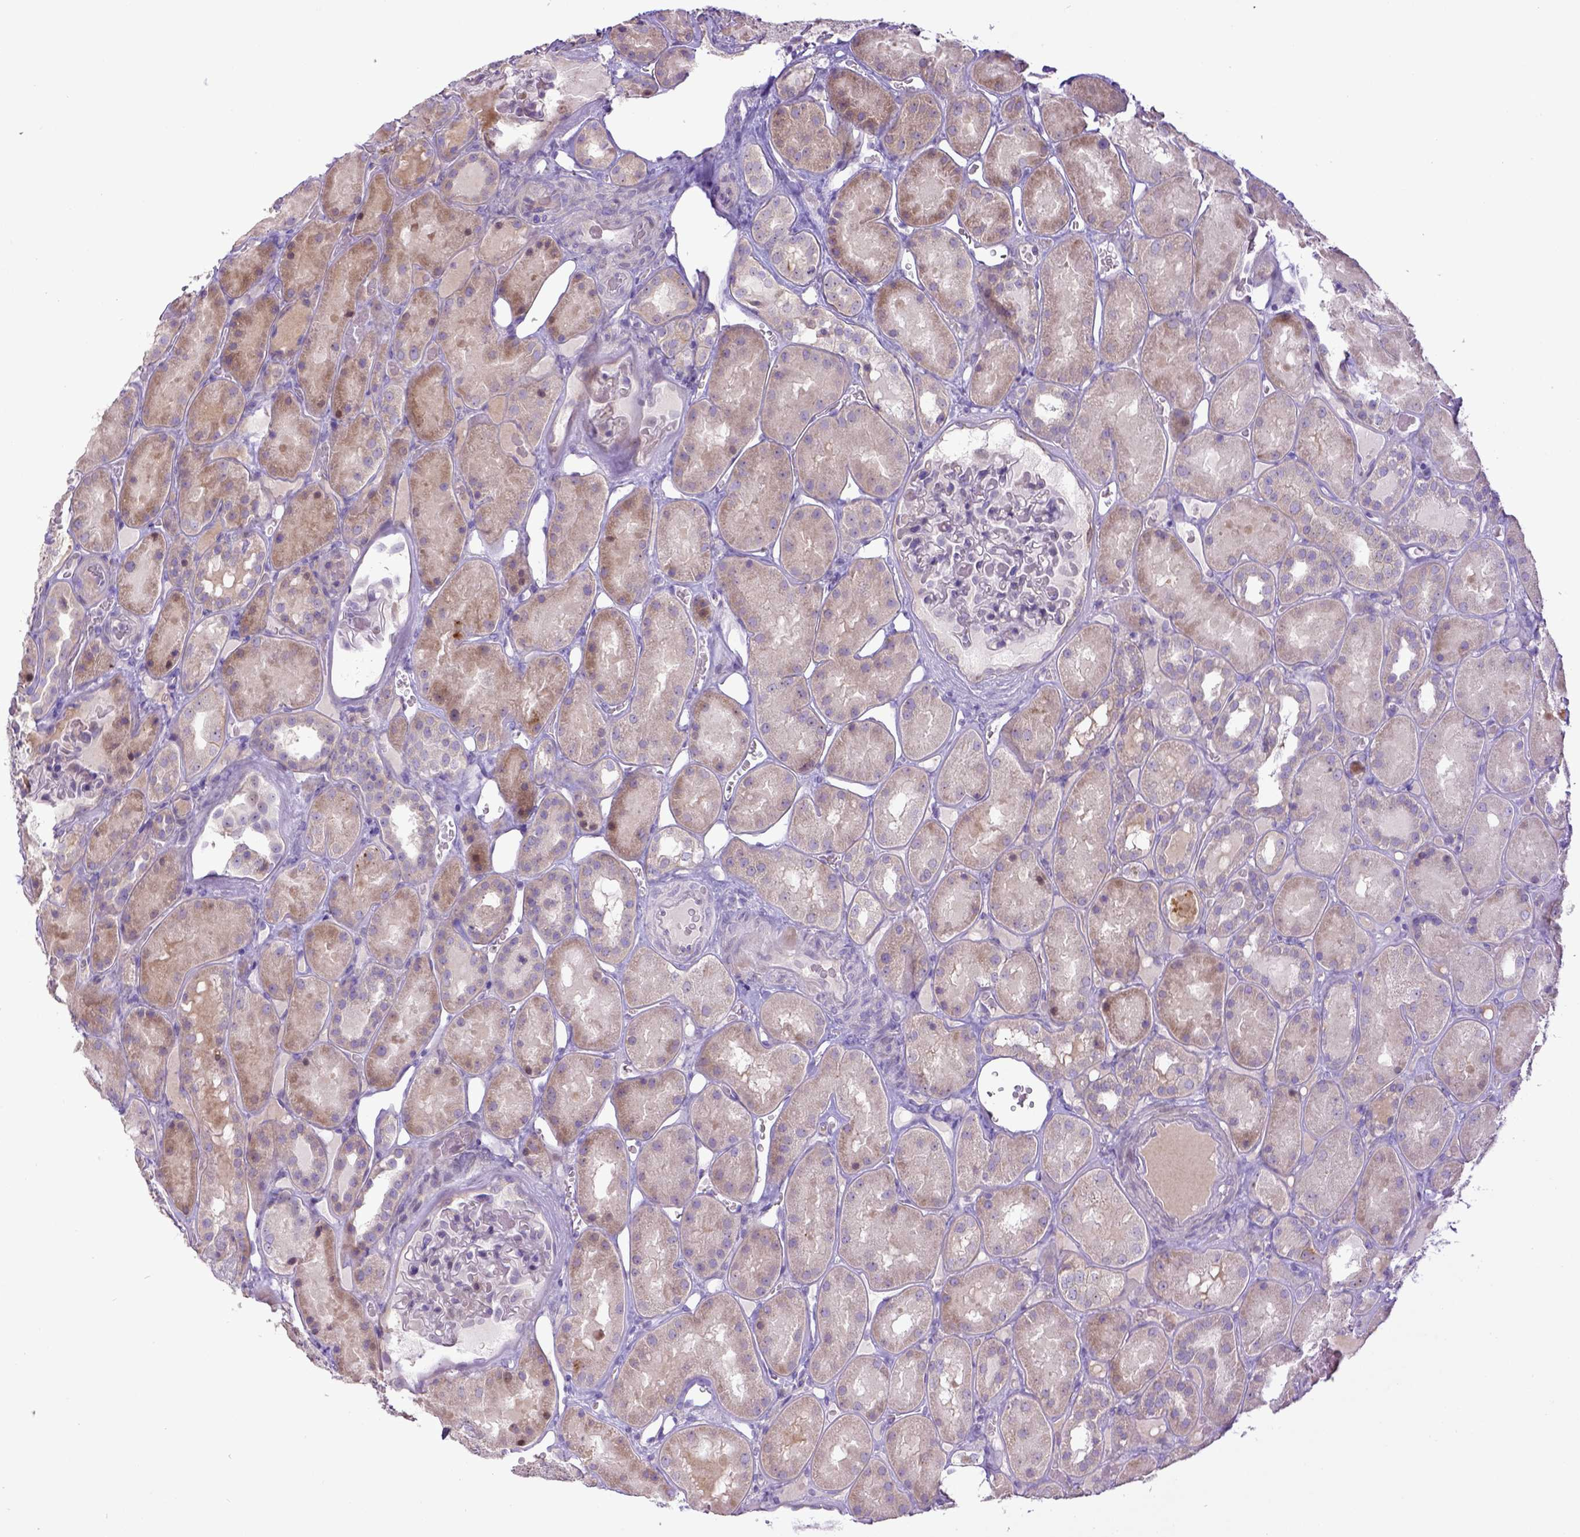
{"staining": {"intensity": "negative", "quantity": "none", "location": "none"}, "tissue": "kidney", "cell_type": "Cells in glomeruli", "image_type": "normal", "snomed": [{"axis": "morphology", "description": "Normal tissue, NOS"}, {"axis": "topography", "description": "Kidney"}], "caption": "Immunohistochemistry (IHC) photomicrograph of benign human kidney stained for a protein (brown), which displays no expression in cells in glomeruli.", "gene": "CD40", "patient": {"sex": "male", "age": 73}}